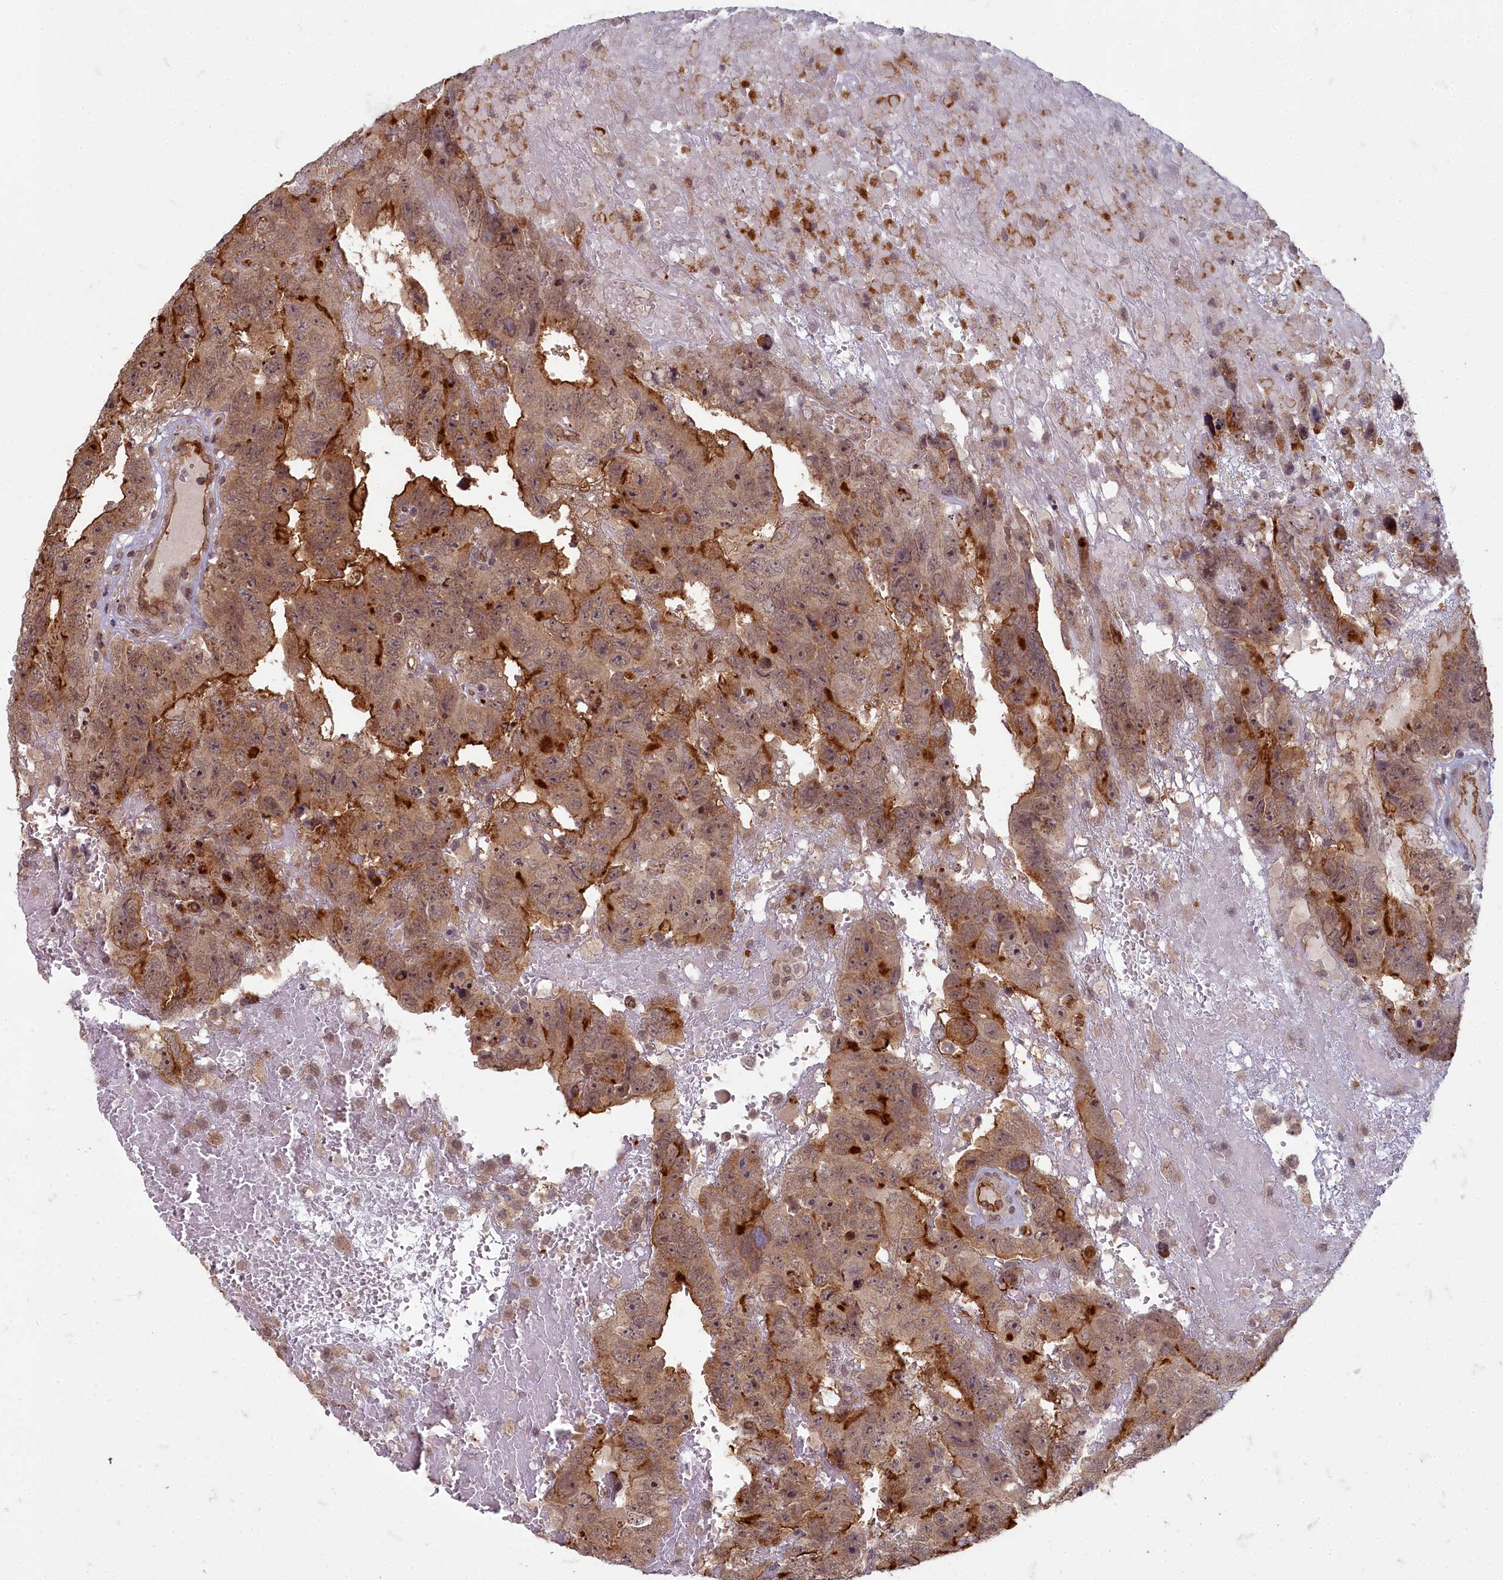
{"staining": {"intensity": "moderate", "quantity": ">75%", "location": "cytoplasmic/membranous,nuclear"}, "tissue": "testis cancer", "cell_type": "Tumor cells", "image_type": "cancer", "snomed": [{"axis": "morphology", "description": "Carcinoma, Embryonal, NOS"}, {"axis": "topography", "description": "Testis"}], "caption": "Immunohistochemistry (IHC) image of human testis embryonal carcinoma stained for a protein (brown), which demonstrates medium levels of moderate cytoplasmic/membranous and nuclear staining in about >75% of tumor cells.", "gene": "TSPYL4", "patient": {"sex": "male", "age": 45}}